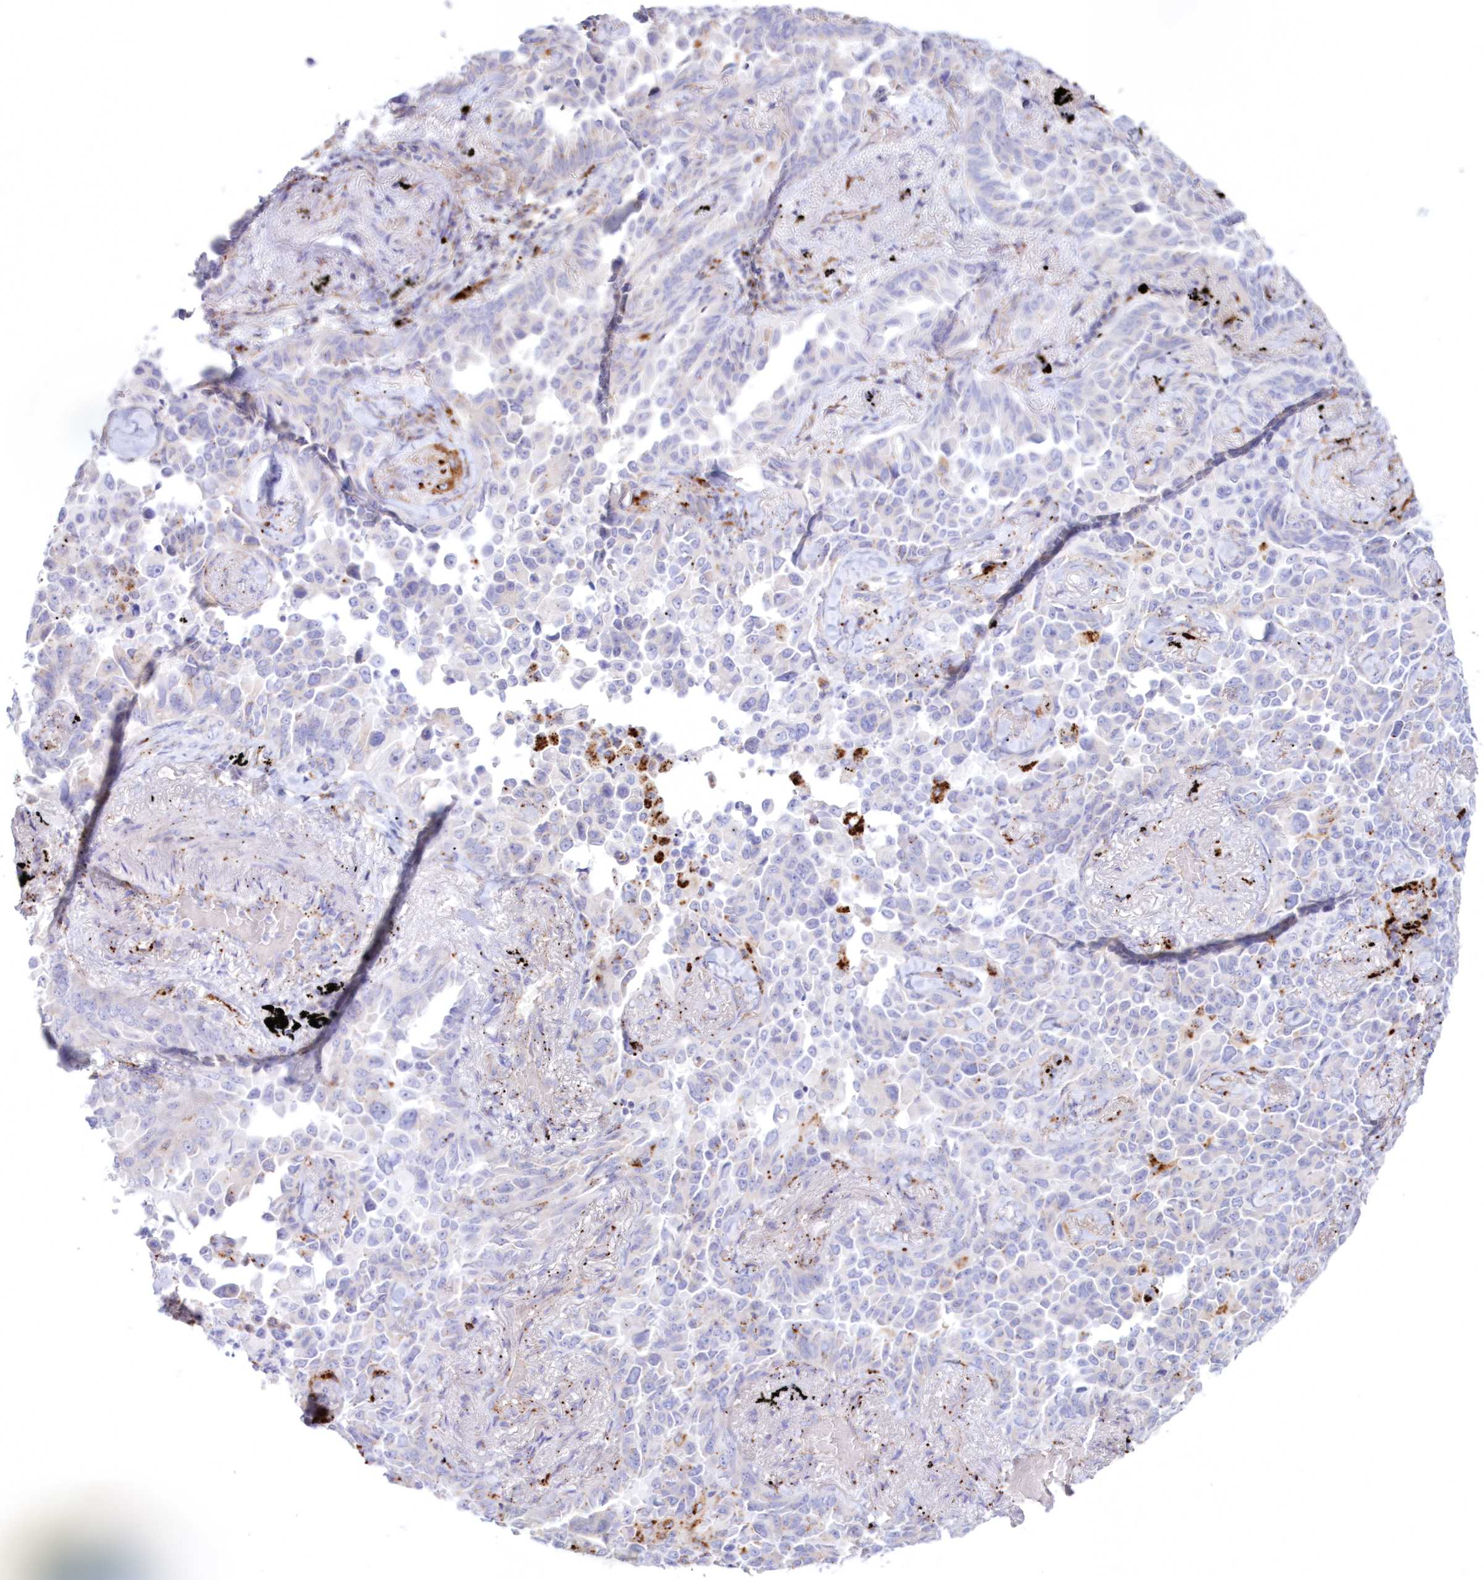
{"staining": {"intensity": "negative", "quantity": "none", "location": "none"}, "tissue": "lung cancer", "cell_type": "Tumor cells", "image_type": "cancer", "snomed": [{"axis": "morphology", "description": "Adenocarcinoma, NOS"}, {"axis": "topography", "description": "Lung"}], "caption": "This is an immunohistochemistry histopathology image of lung cancer (adenocarcinoma). There is no positivity in tumor cells.", "gene": "TPP1", "patient": {"sex": "female", "age": 67}}